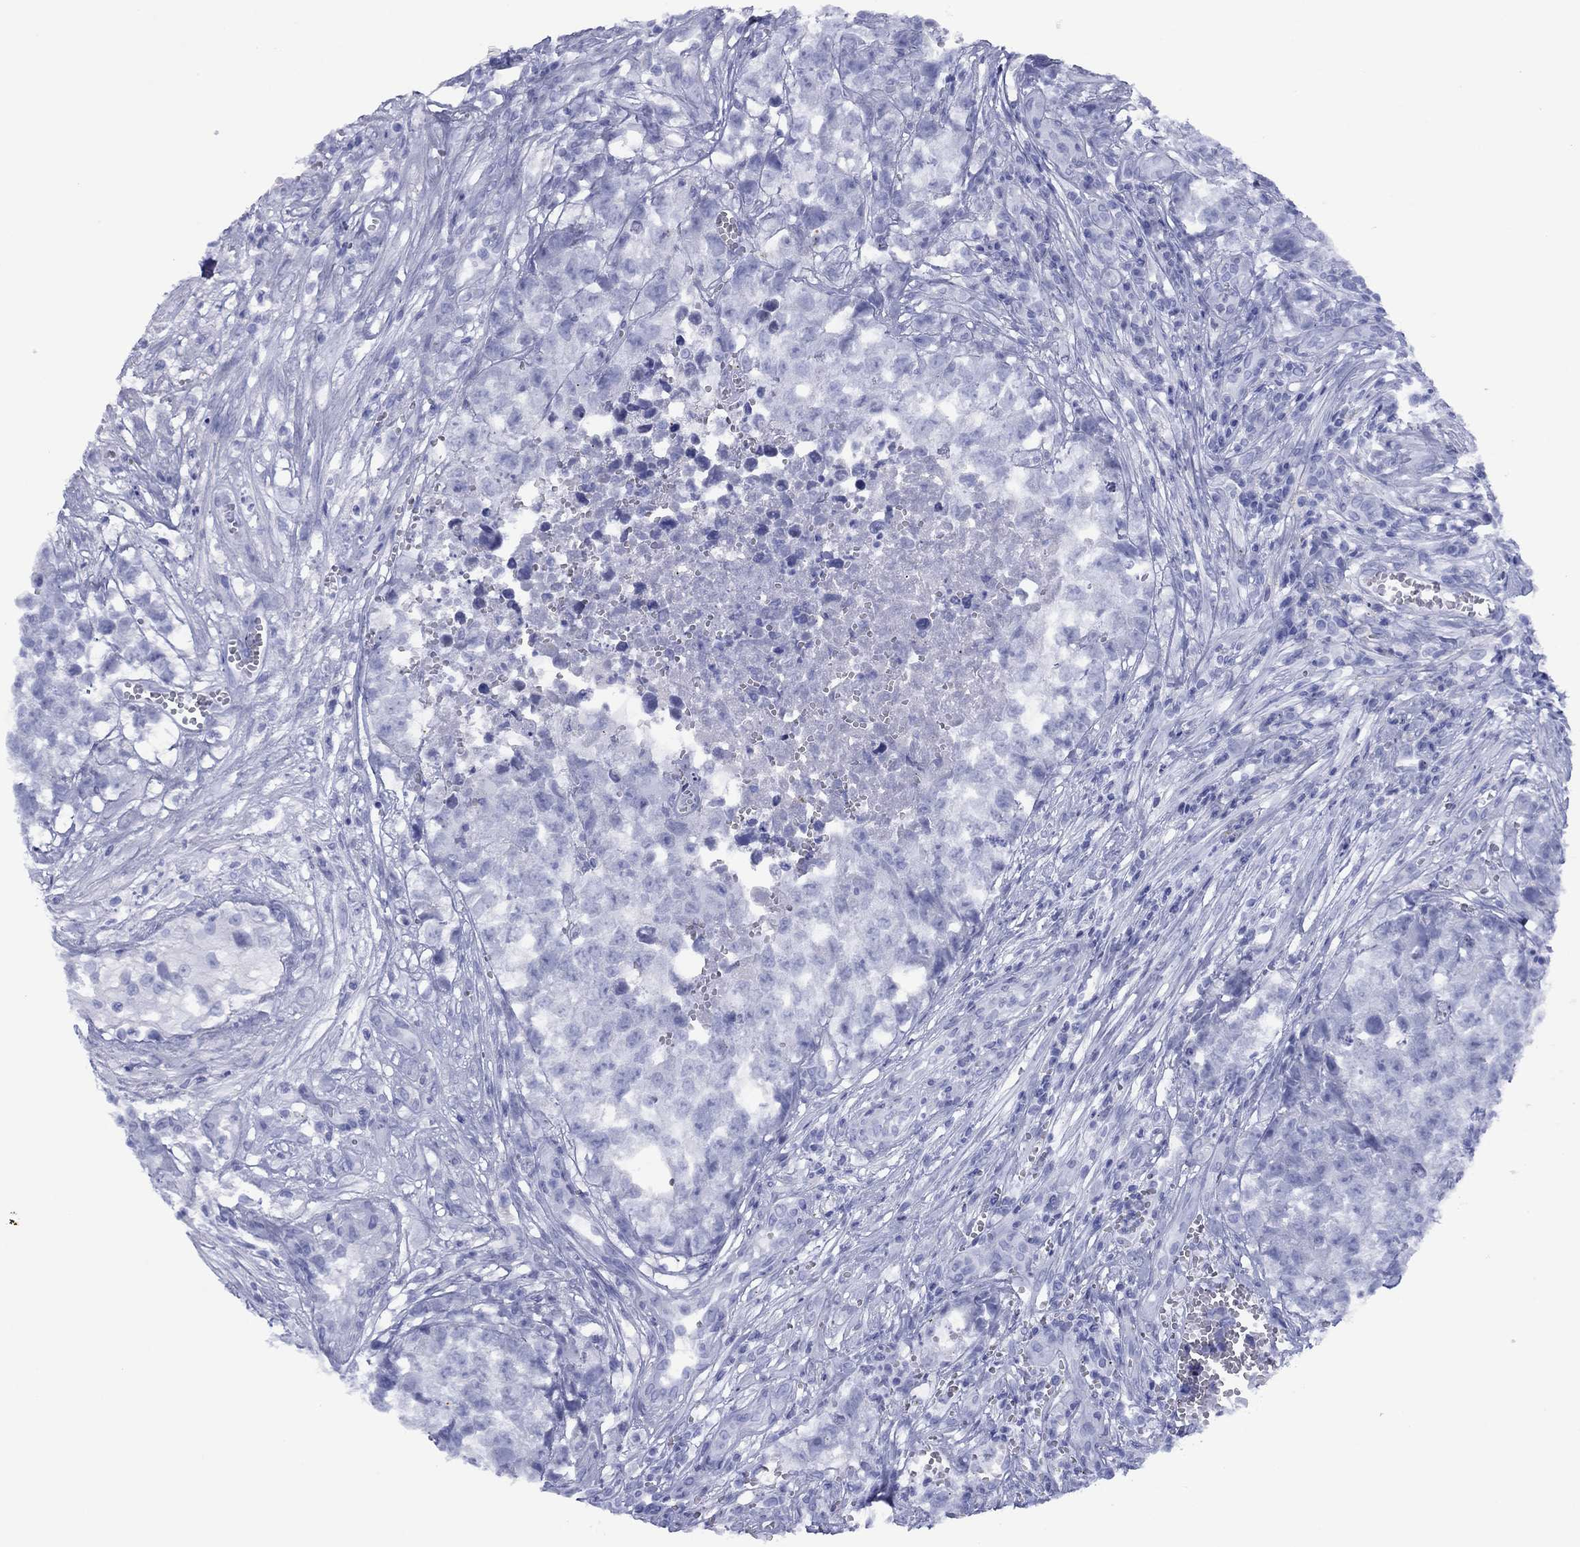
{"staining": {"intensity": "negative", "quantity": "none", "location": "none"}, "tissue": "testis cancer", "cell_type": "Tumor cells", "image_type": "cancer", "snomed": [{"axis": "morphology", "description": "Seminoma, NOS"}, {"axis": "morphology", "description": "Carcinoma, Embryonal, NOS"}, {"axis": "topography", "description": "Testis"}], "caption": "Human testis cancer (embryonal carcinoma) stained for a protein using IHC shows no positivity in tumor cells.", "gene": "TCFL5", "patient": {"sex": "male", "age": 22}}